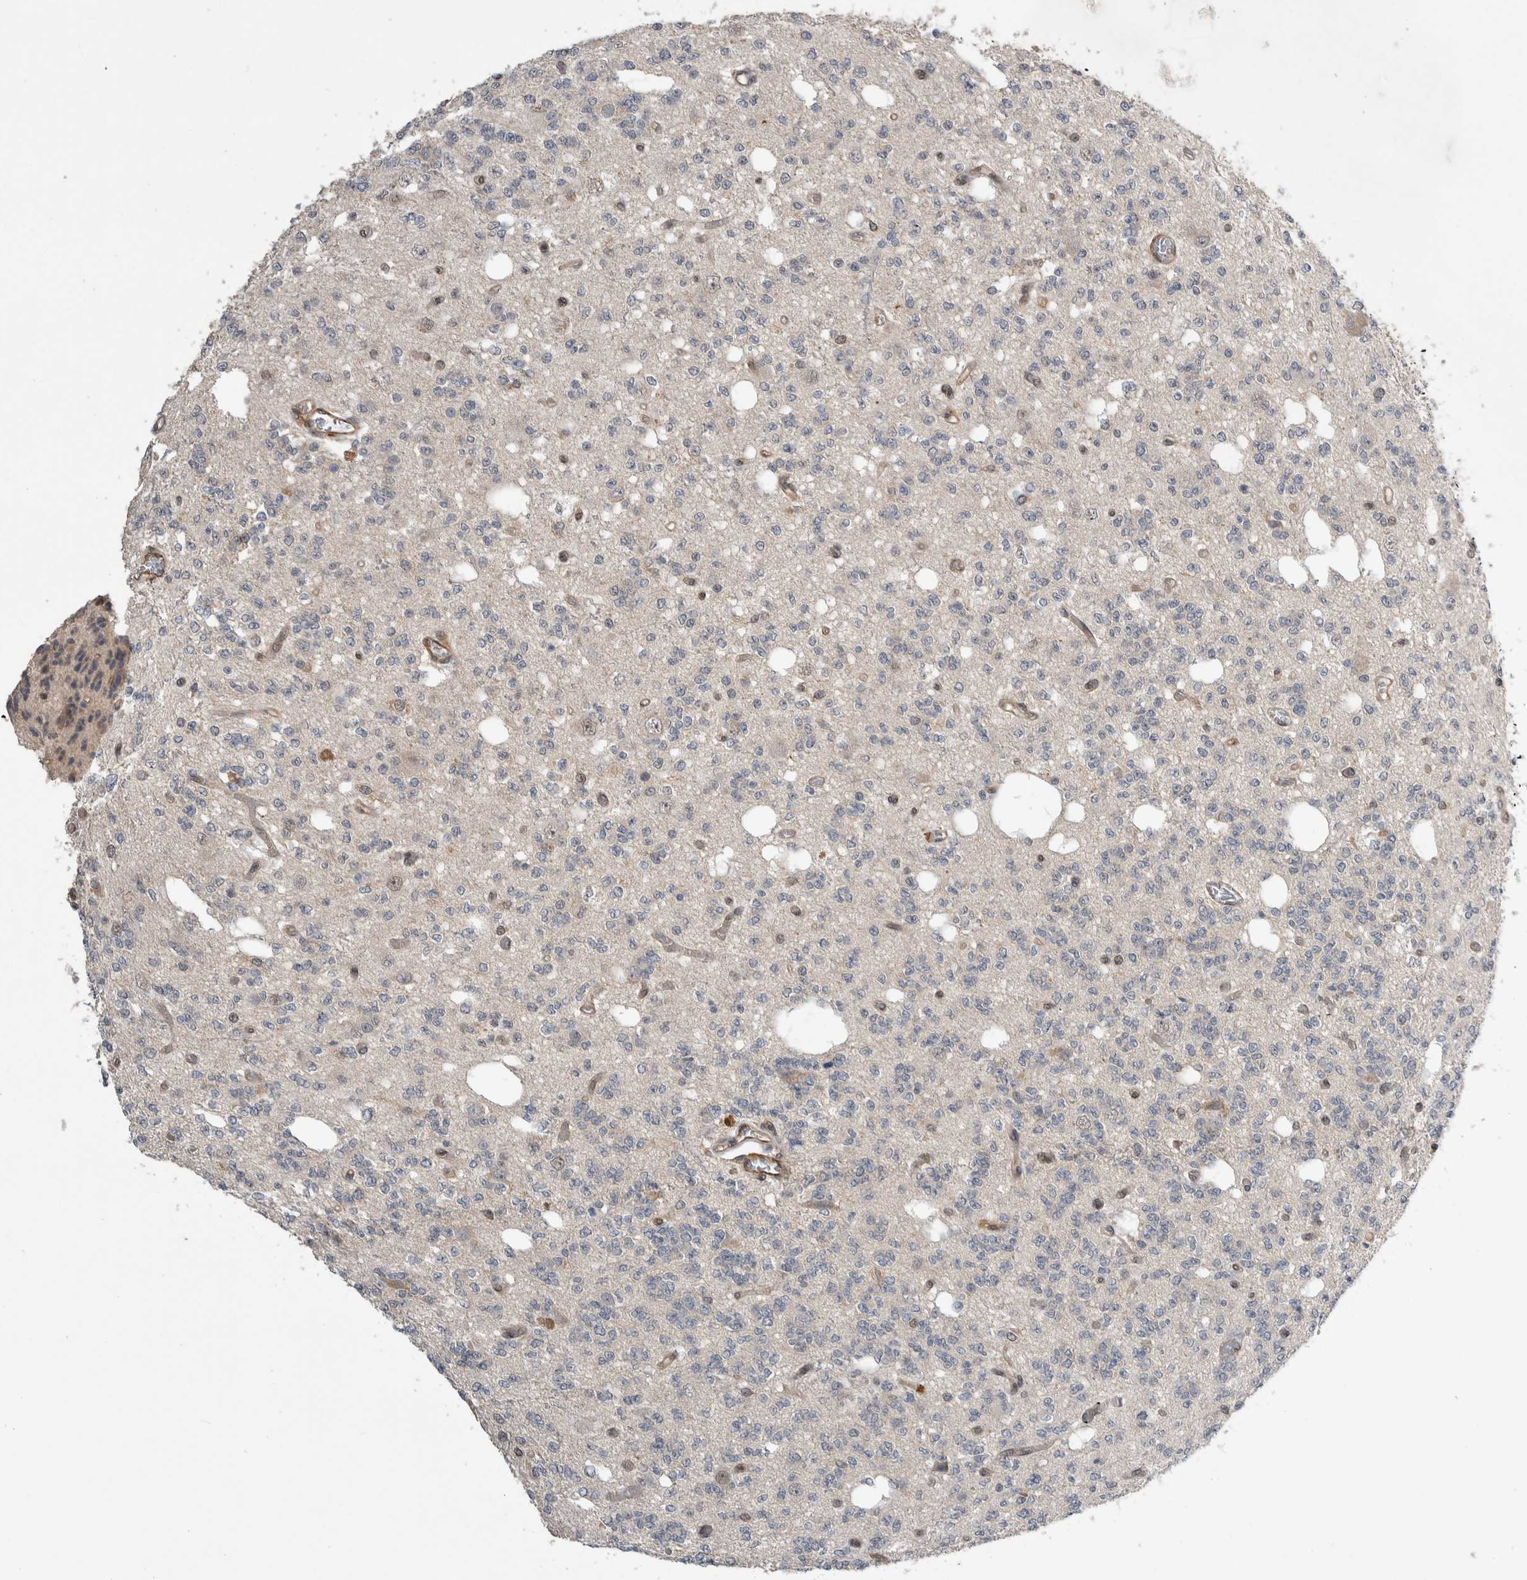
{"staining": {"intensity": "negative", "quantity": "none", "location": "none"}, "tissue": "glioma", "cell_type": "Tumor cells", "image_type": "cancer", "snomed": [{"axis": "morphology", "description": "Glioma, malignant, Low grade"}, {"axis": "topography", "description": "Brain"}], "caption": "DAB (3,3'-diaminobenzidine) immunohistochemical staining of malignant glioma (low-grade) reveals no significant expression in tumor cells.", "gene": "PRDM4", "patient": {"sex": "male", "age": 38}}